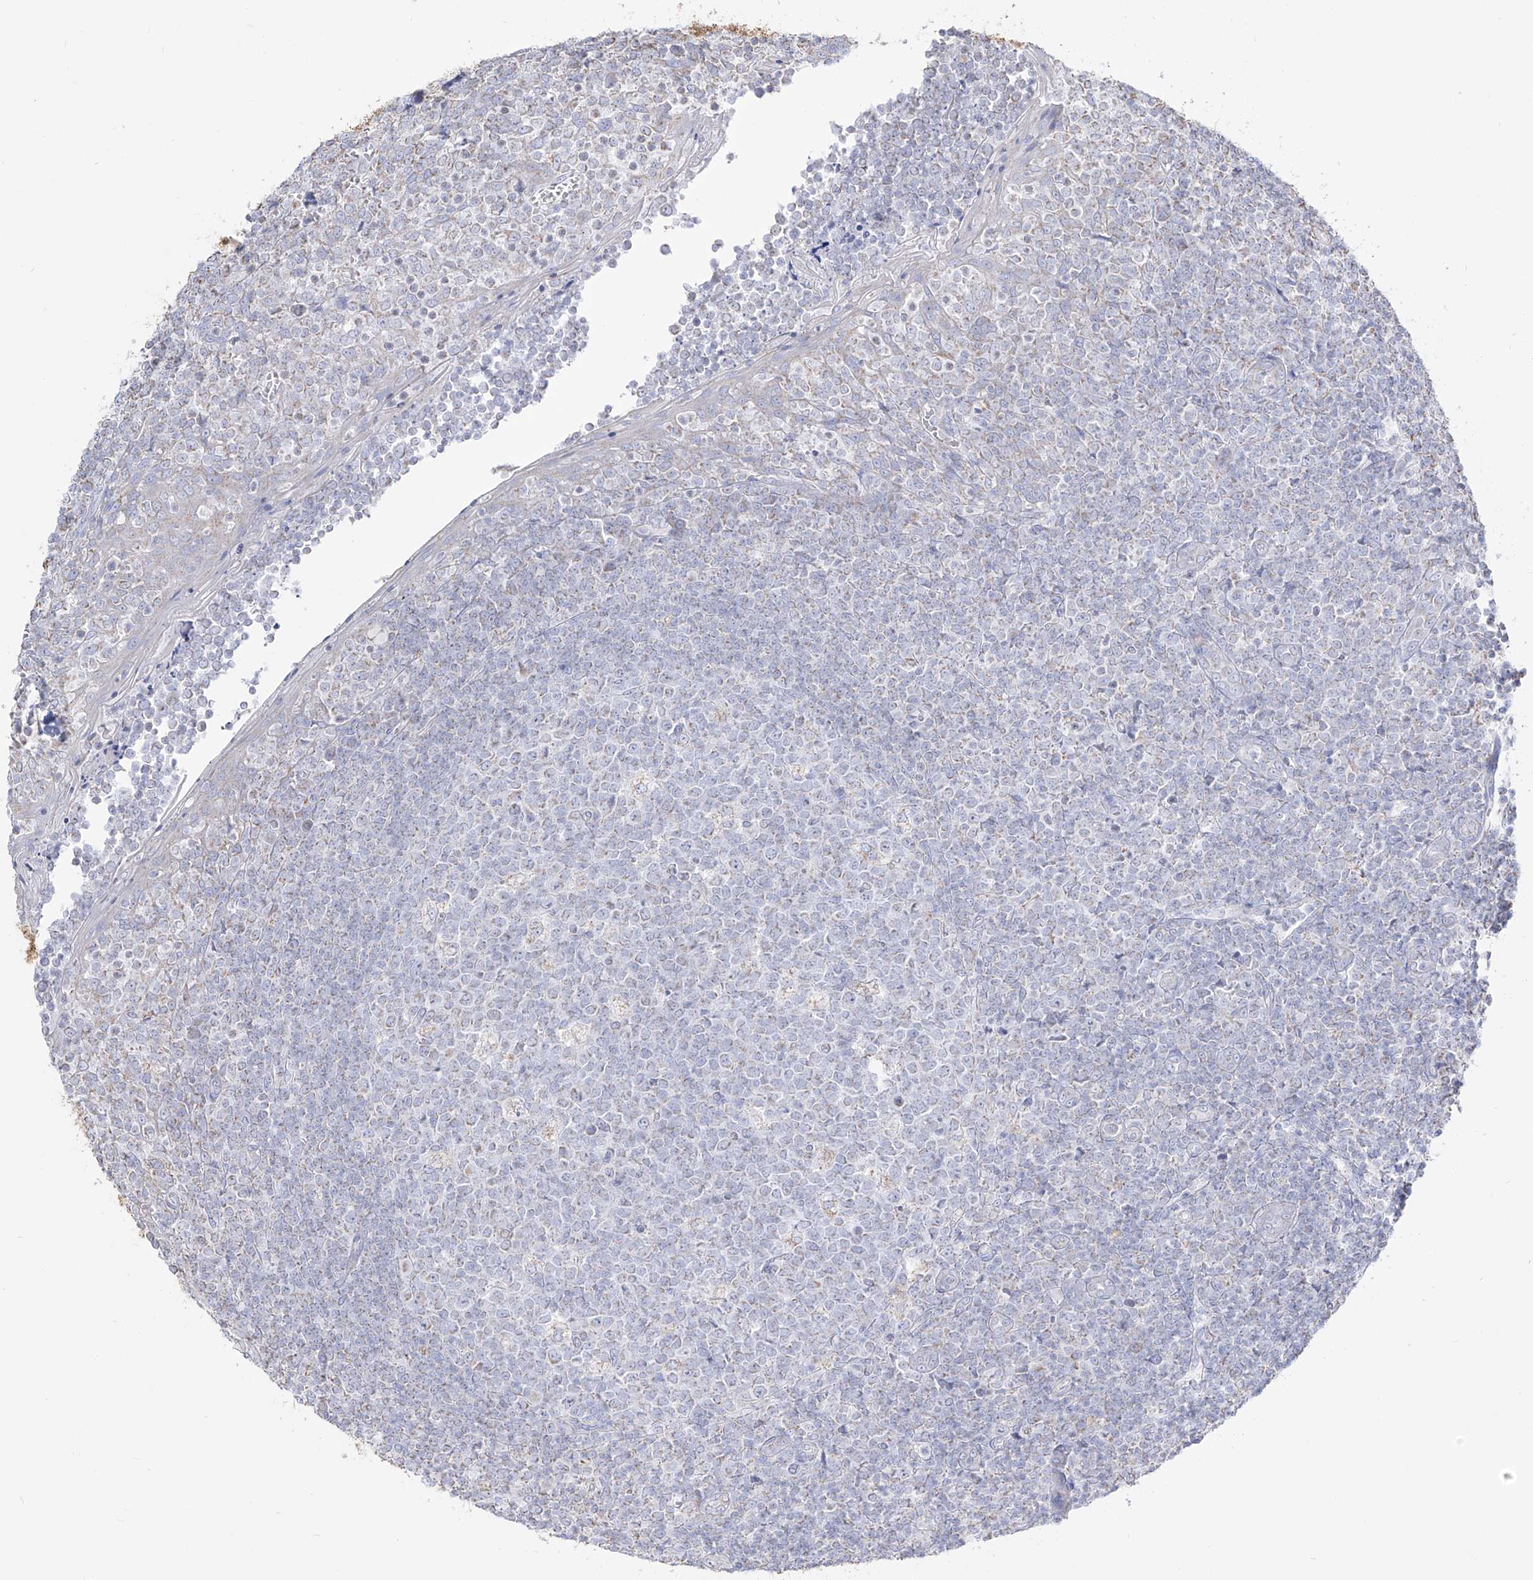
{"staining": {"intensity": "negative", "quantity": "none", "location": "none"}, "tissue": "tonsil", "cell_type": "Germinal center cells", "image_type": "normal", "snomed": [{"axis": "morphology", "description": "Normal tissue, NOS"}, {"axis": "topography", "description": "Tonsil"}], "caption": "Immunohistochemistry of unremarkable tonsil displays no positivity in germinal center cells. (Brightfield microscopy of DAB (3,3'-diaminobenzidine) immunohistochemistry at high magnification).", "gene": "RCHY1", "patient": {"sex": "female", "age": 19}}